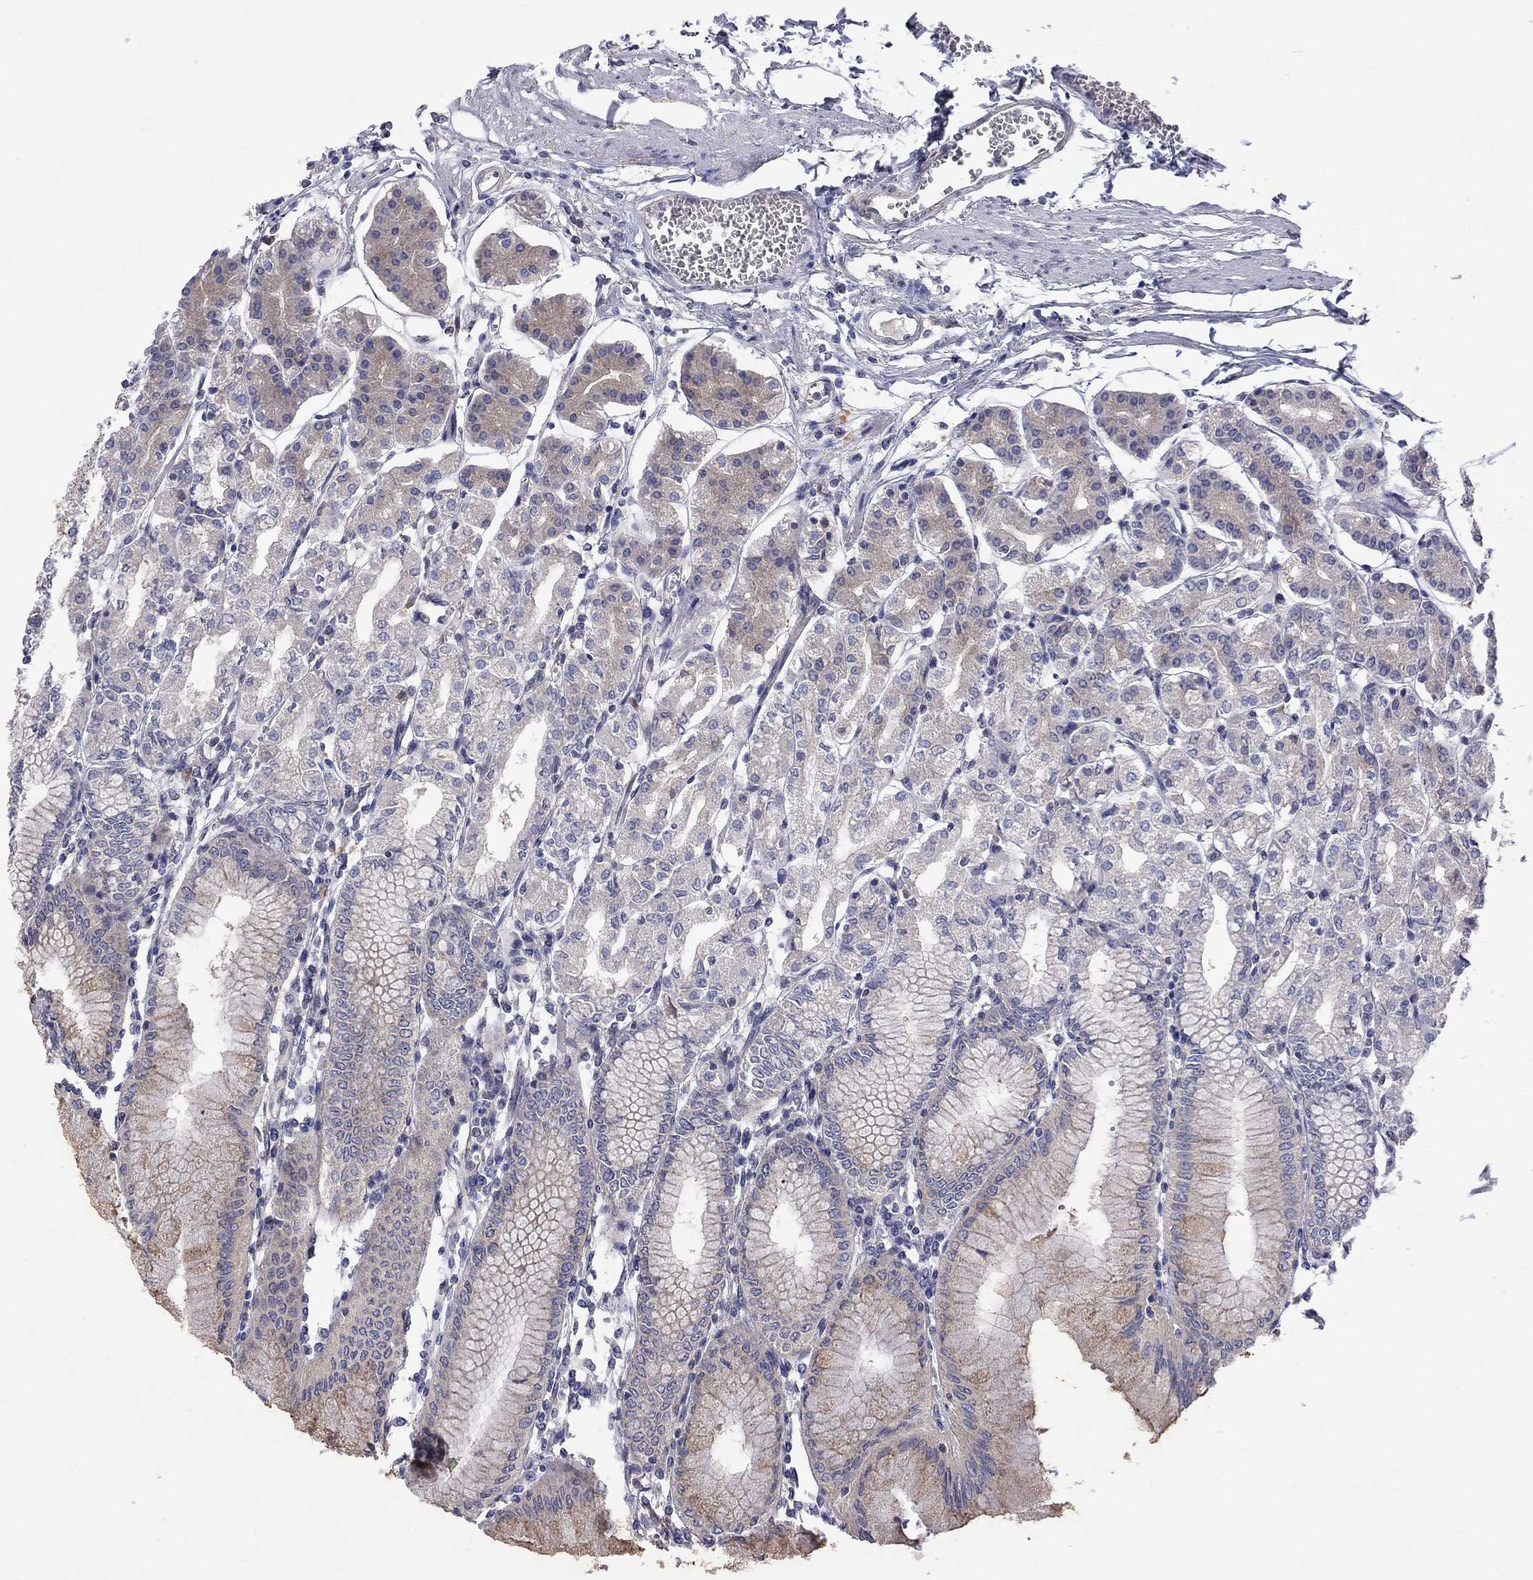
{"staining": {"intensity": "weak", "quantity": "<25%", "location": "cytoplasmic/membranous"}, "tissue": "stomach", "cell_type": "Glandular cells", "image_type": "normal", "snomed": [{"axis": "morphology", "description": "Normal tissue, NOS"}, {"axis": "topography", "description": "Skeletal muscle"}, {"axis": "topography", "description": "Stomach"}], "caption": "The image displays no significant staining in glandular cells of stomach.", "gene": "MTHFR", "patient": {"sex": "female", "age": 57}}